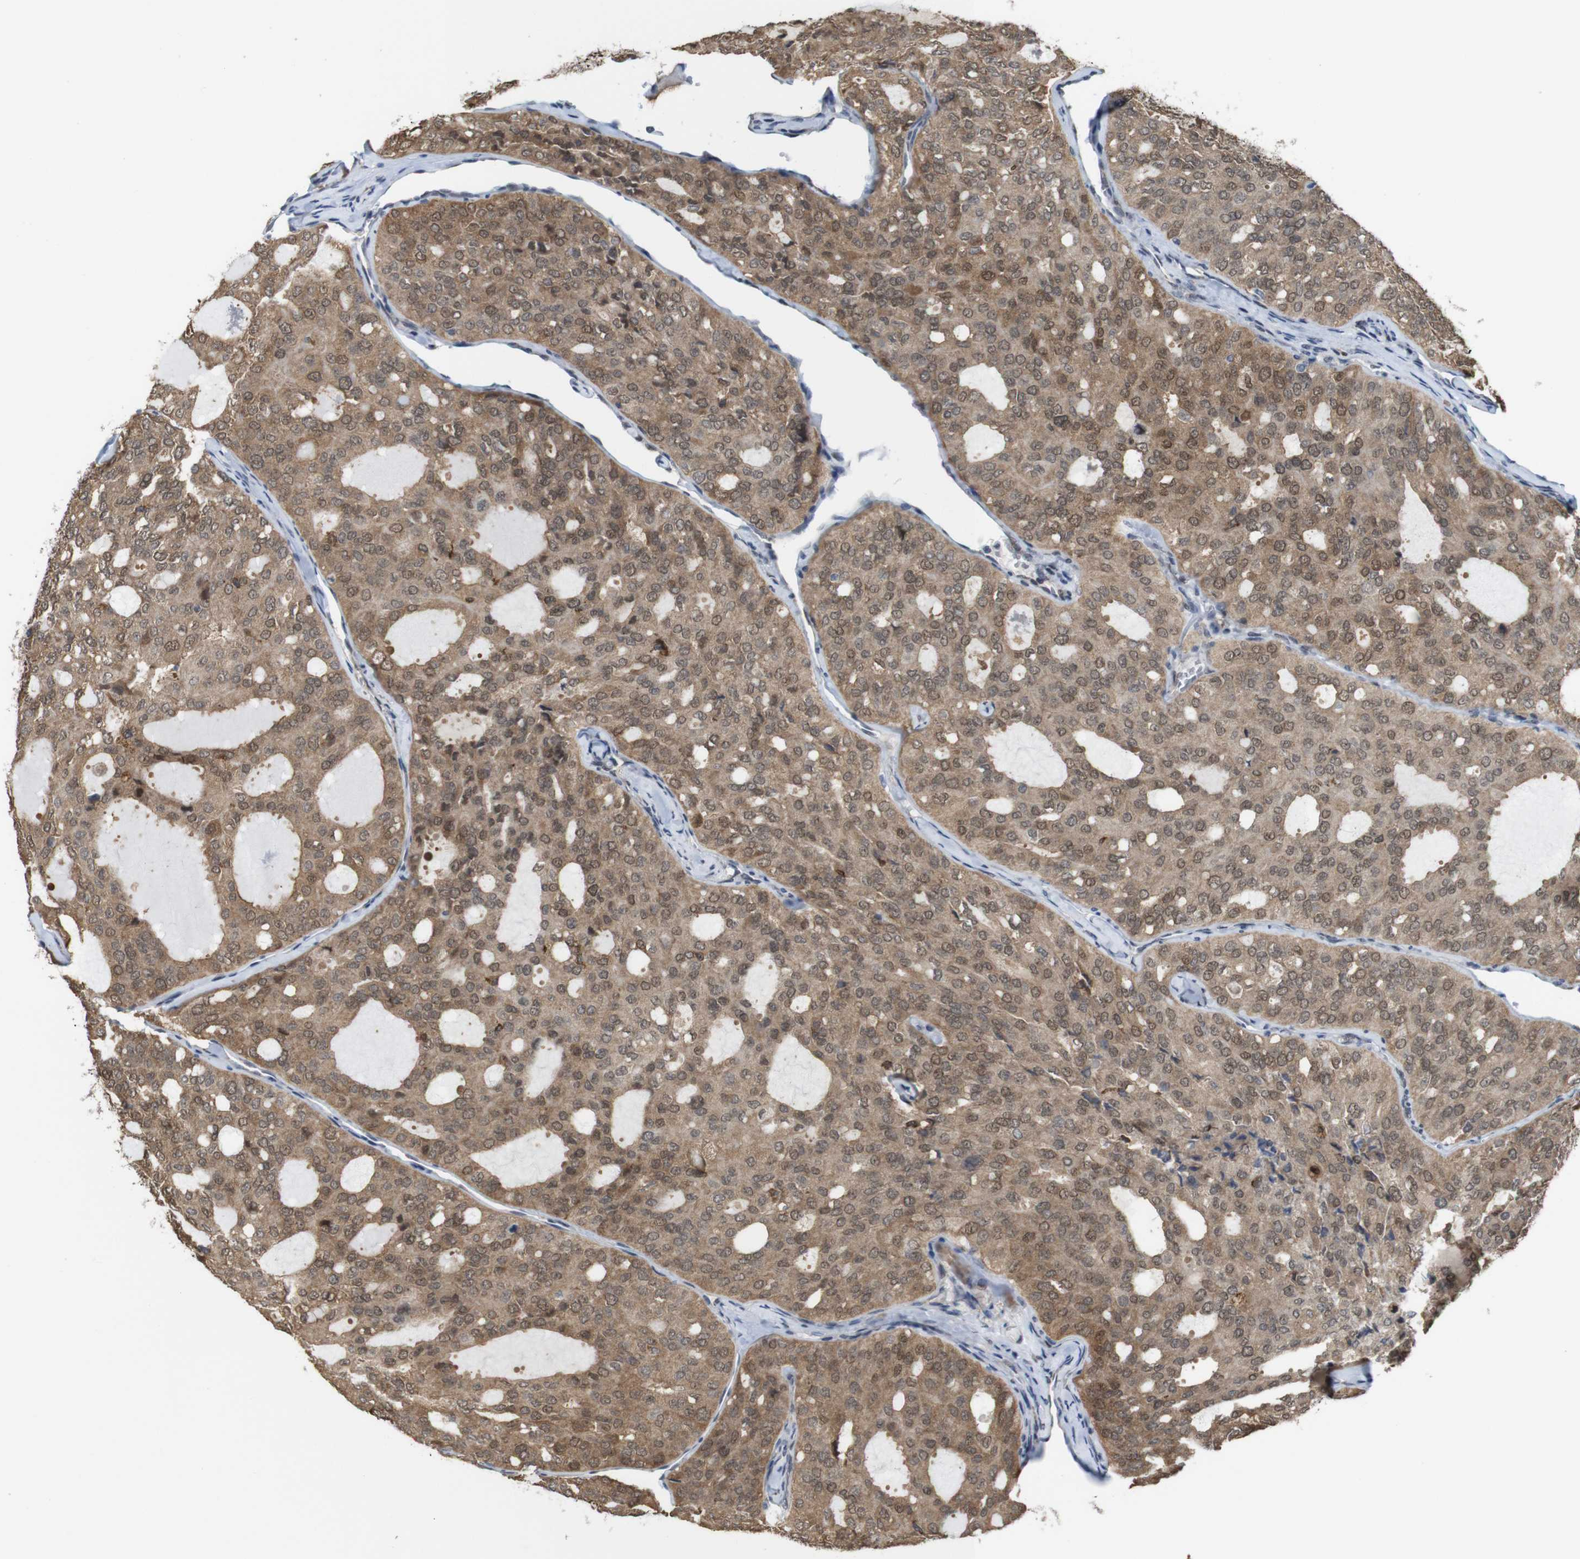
{"staining": {"intensity": "moderate", "quantity": ">75%", "location": "cytoplasmic/membranous,nuclear"}, "tissue": "thyroid cancer", "cell_type": "Tumor cells", "image_type": "cancer", "snomed": [{"axis": "morphology", "description": "Follicular adenoma carcinoma, NOS"}, {"axis": "topography", "description": "Thyroid gland"}], "caption": "A micrograph showing moderate cytoplasmic/membranous and nuclear expression in about >75% of tumor cells in thyroid cancer, as visualized by brown immunohistochemical staining.", "gene": "PNMA8A", "patient": {"sex": "male", "age": 75}}